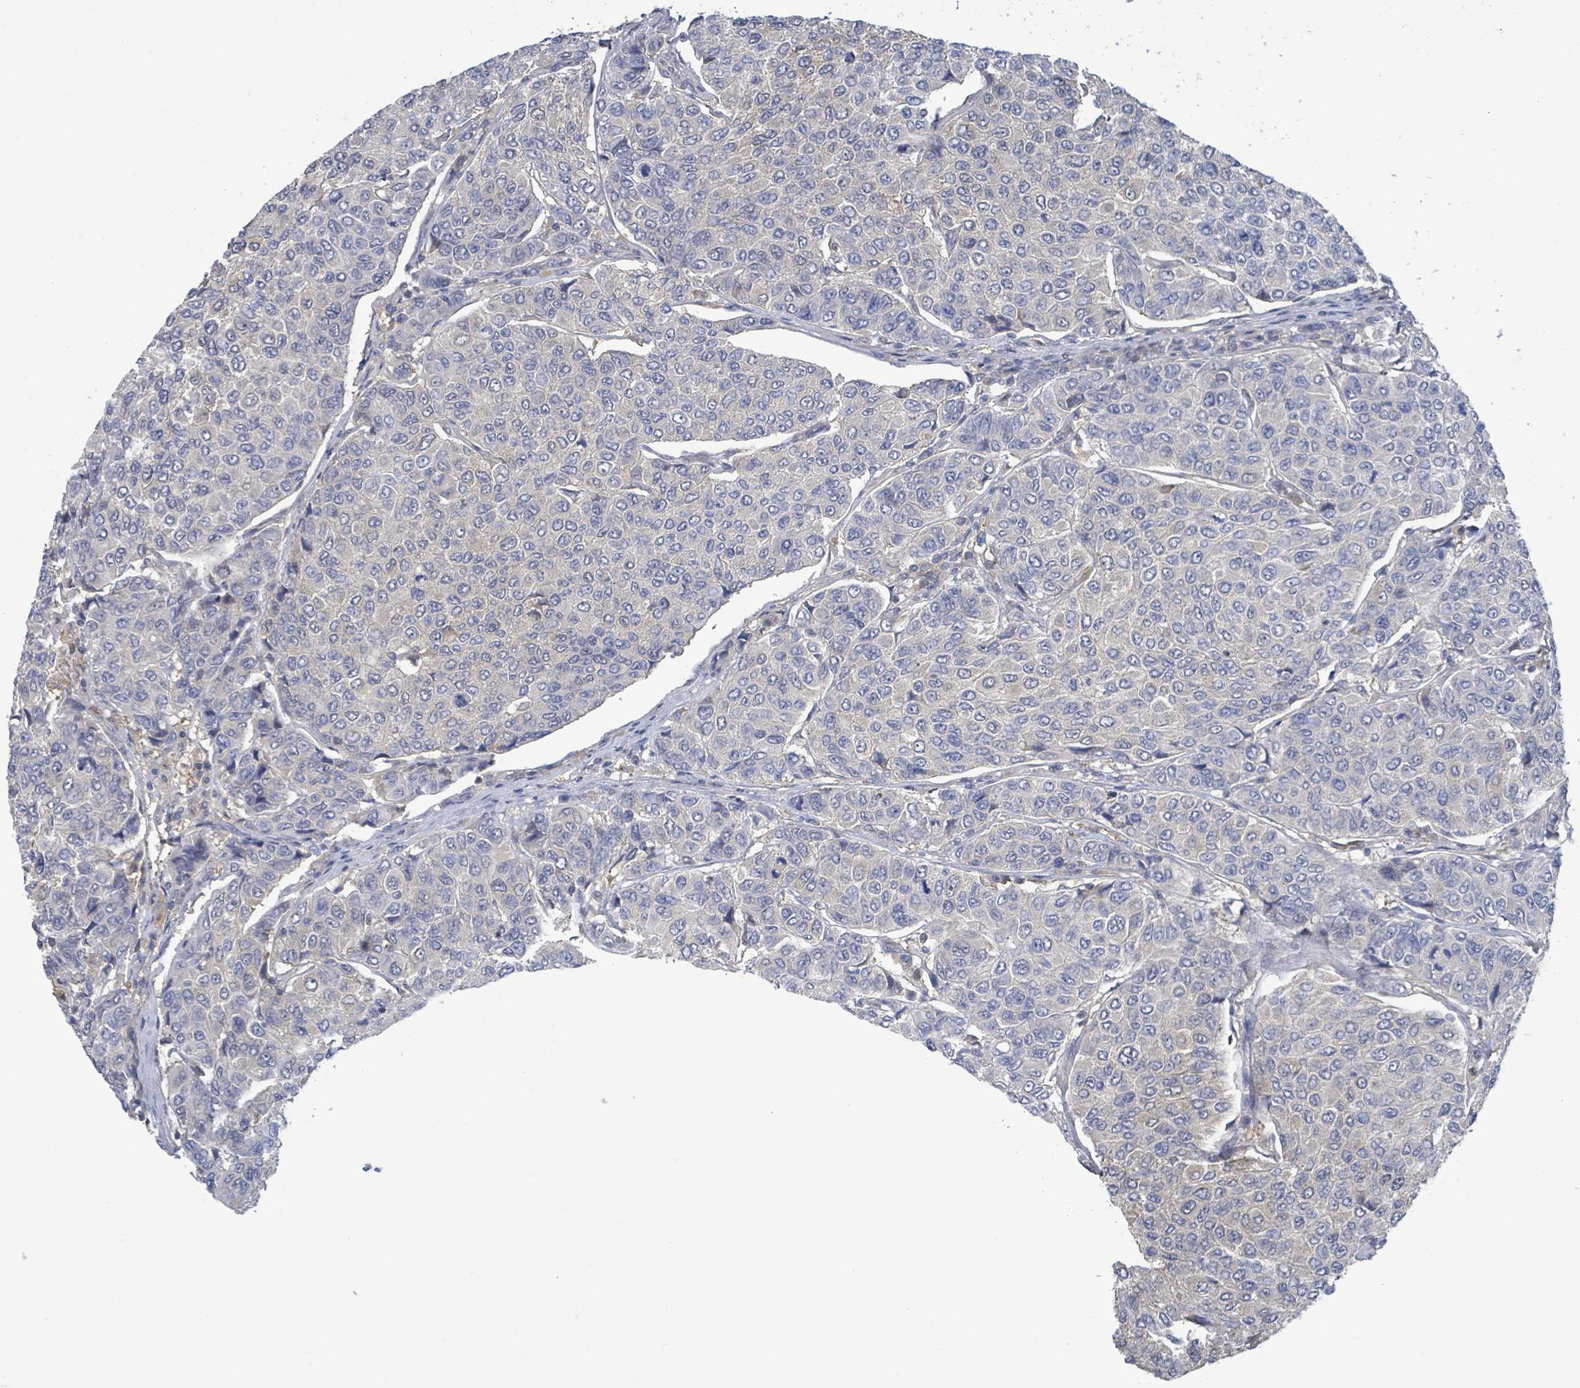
{"staining": {"intensity": "negative", "quantity": "none", "location": "none"}, "tissue": "breast cancer", "cell_type": "Tumor cells", "image_type": "cancer", "snomed": [{"axis": "morphology", "description": "Duct carcinoma"}, {"axis": "topography", "description": "Breast"}], "caption": "Photomicrograph shows no protein expression in tumor cells of breast cancer (invasive ductal carcinoma) tissue.", "gene": "PGAM1", "patient": {"sex": "female", "age": 55}}